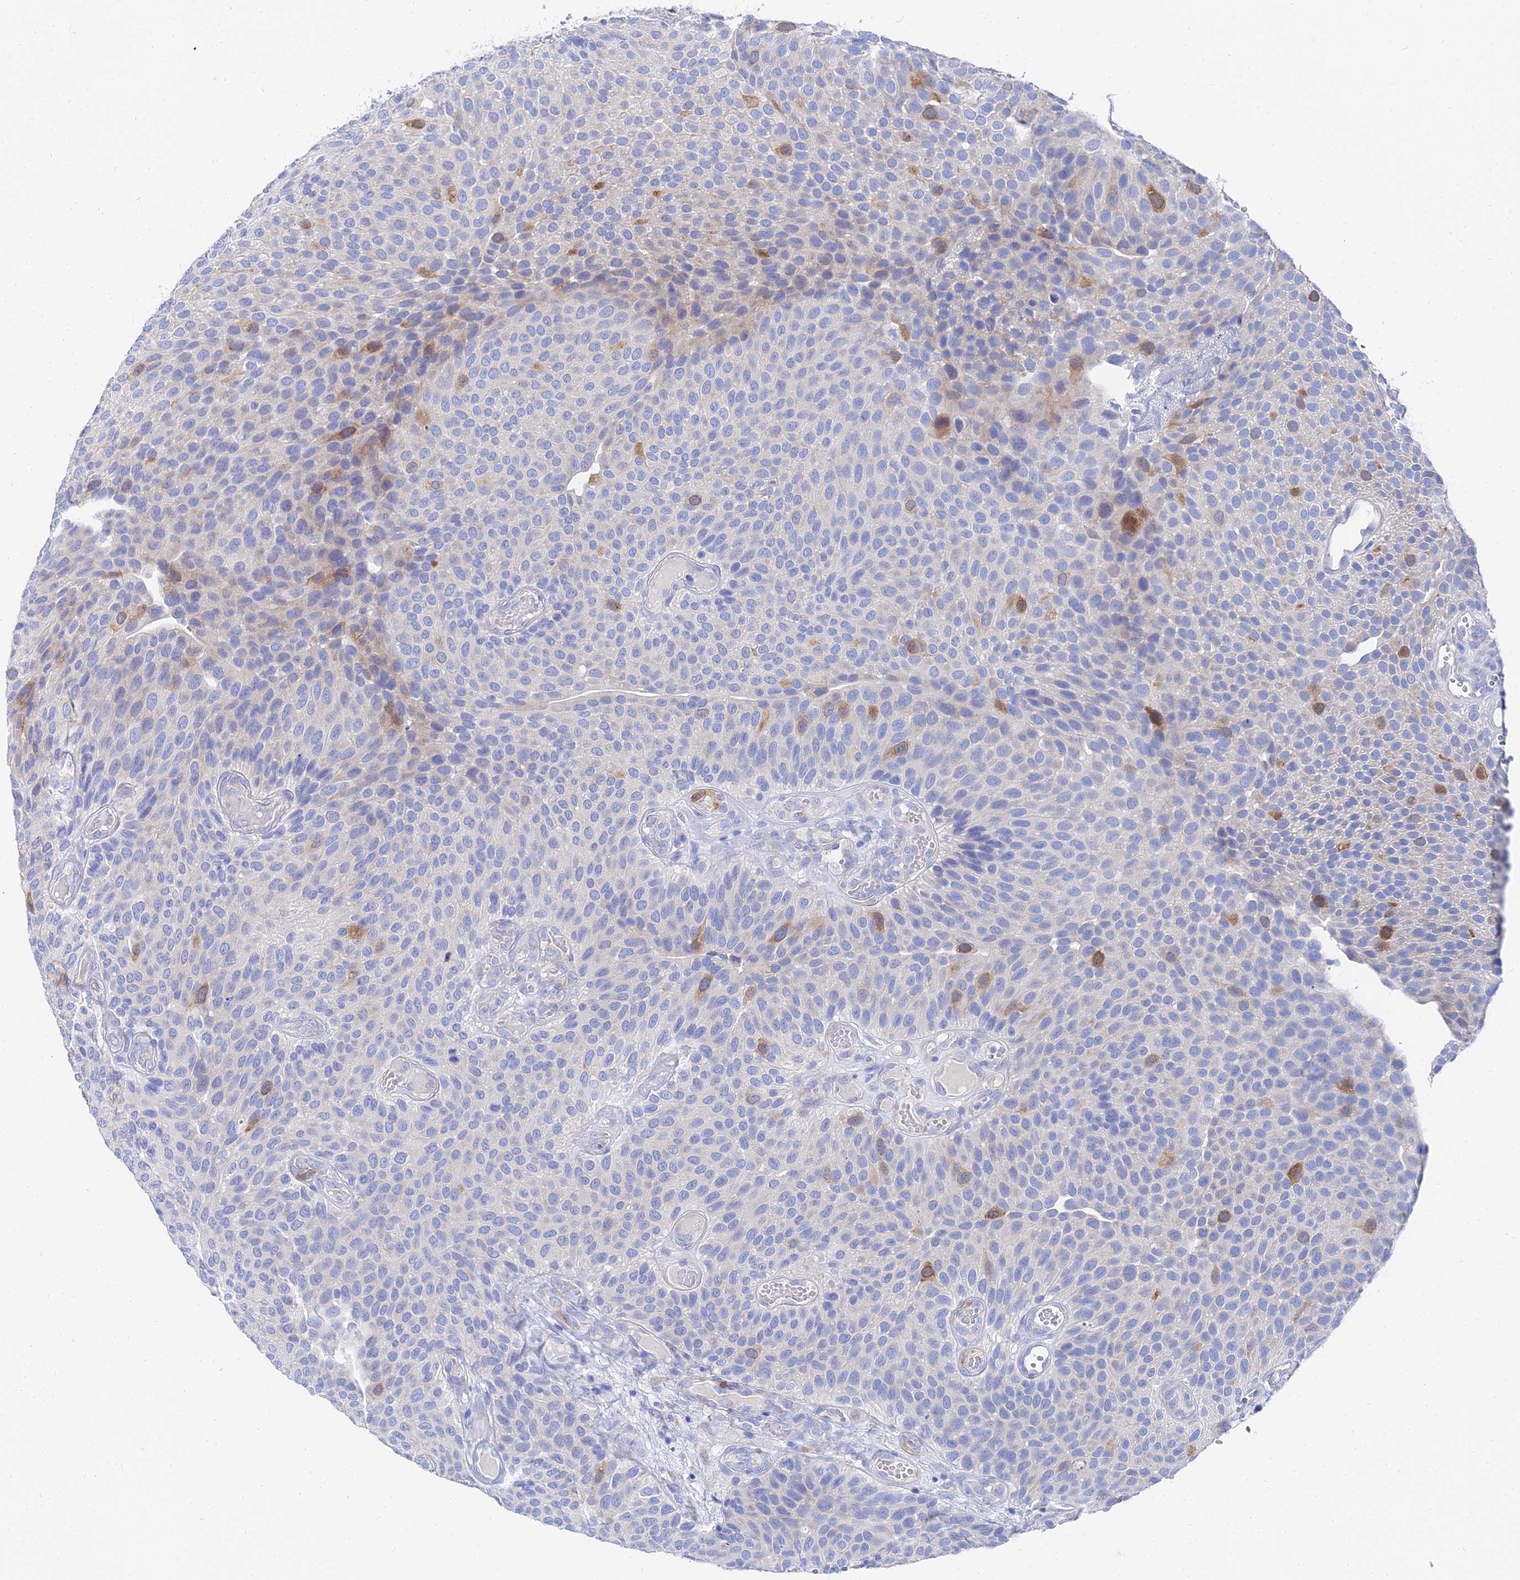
{"staining": {"intensity": "moderate", "quantity": "<25%", "location": "cytoplasmic/membranous"}, "tissue": "urothelial cancer", "cell_type": "Tumor cells", "image_type": "cancer", "snomed": [{"axis": "morphology", "description": "Urothelial carcinoma, Low grade"}, {"axis": "topography", "description": "Urinary bladder"}], "caption": "Low-grade urothelial carcinoma stained for a protein shows moderate cytoplasmic/membranous positivity in tumor cells.", "gene": "PTTG1", "patient": {"sex": "male", "age": 89}}